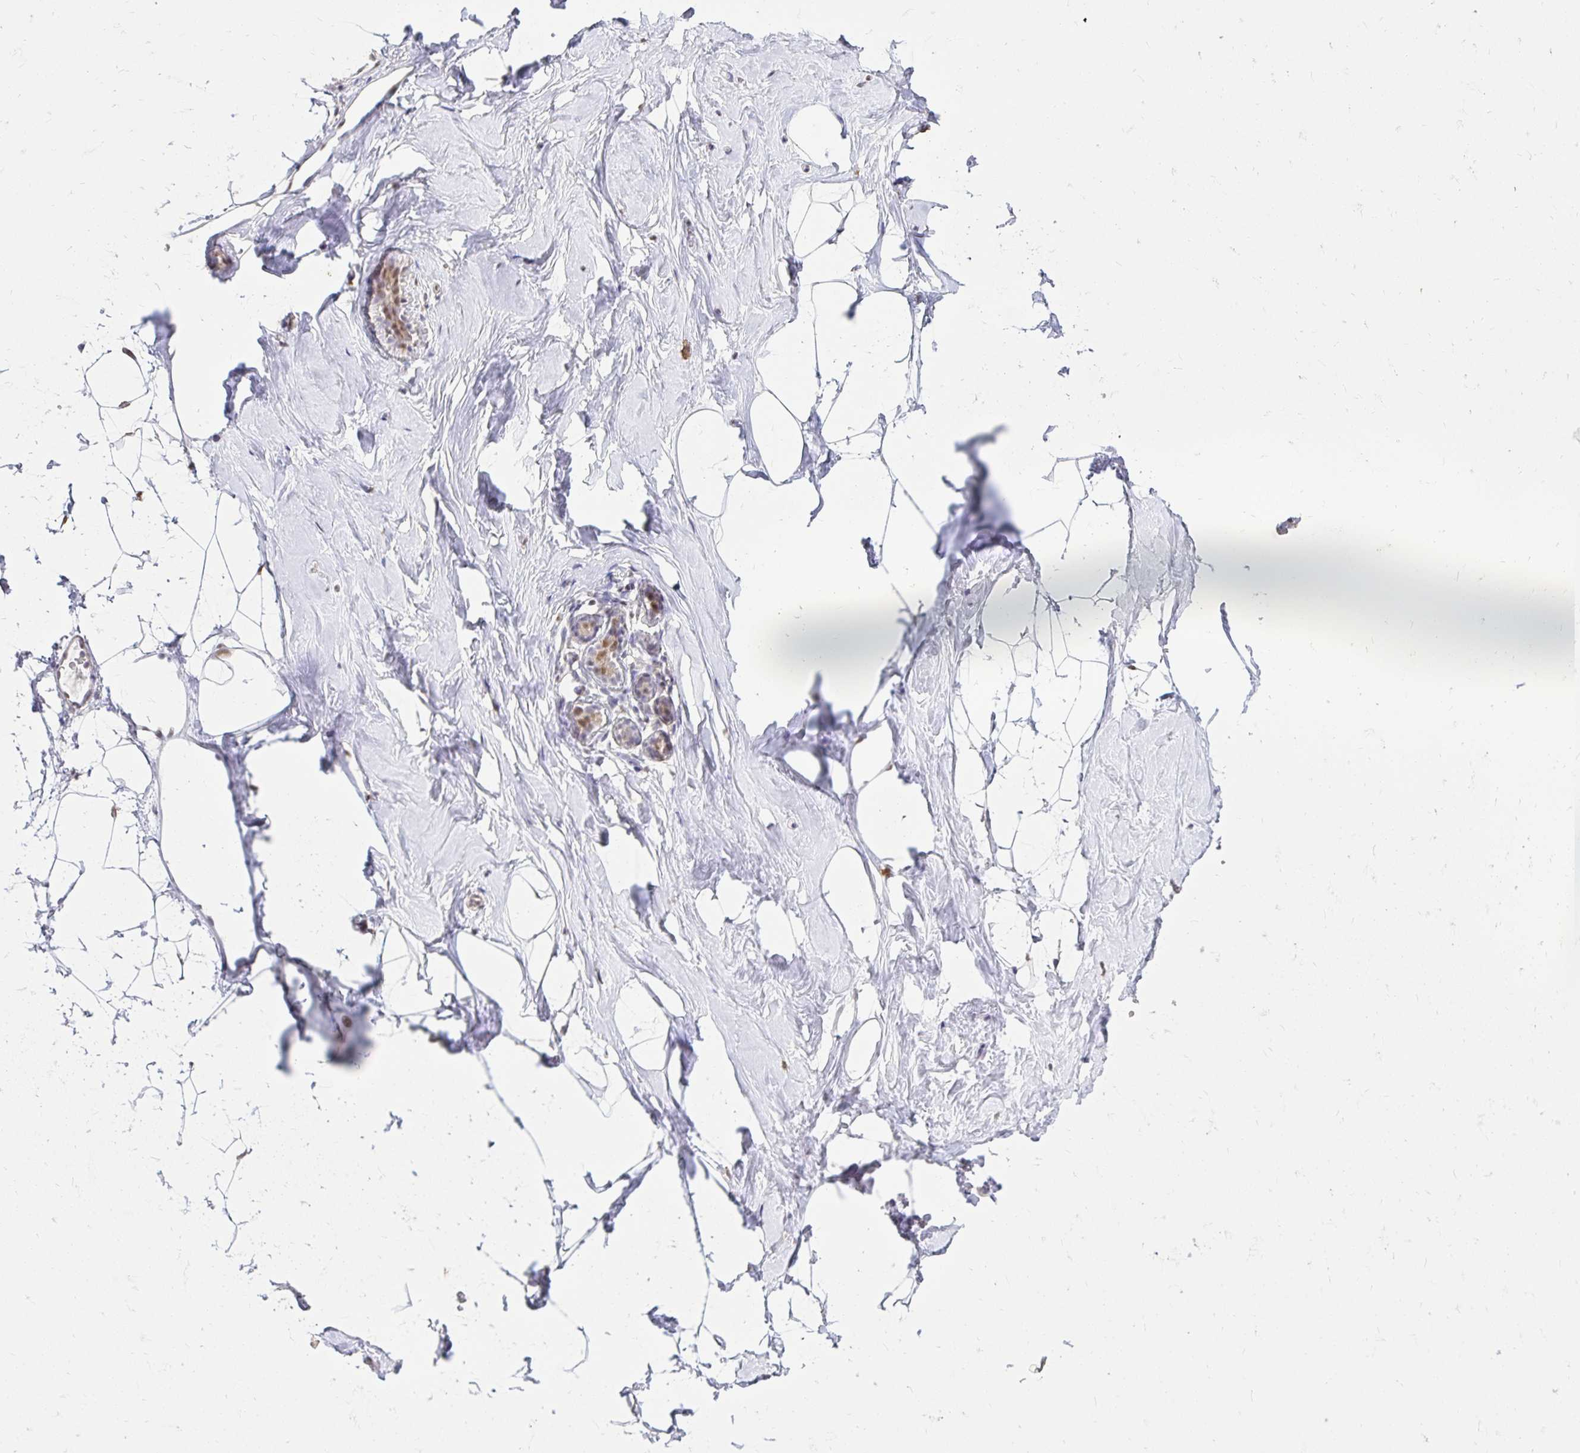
{"staining": {"intensity": "negative", "quantity": "none", "location": "none"}, "tissue": "breast", "cell_type": "Adipocytes", "image_type": "normal", "snomed": [{"axis": "morphology", "description": "Normal tissue, NOS"}, {"axis": "topography", "description": "Breast"}], "caption": "This is an IHC photomicrograph of unremarkable human breast. There is no expression in adipocytes.", "gene": "RIMS4", "patient": {"sex": "female", "age": 32}}